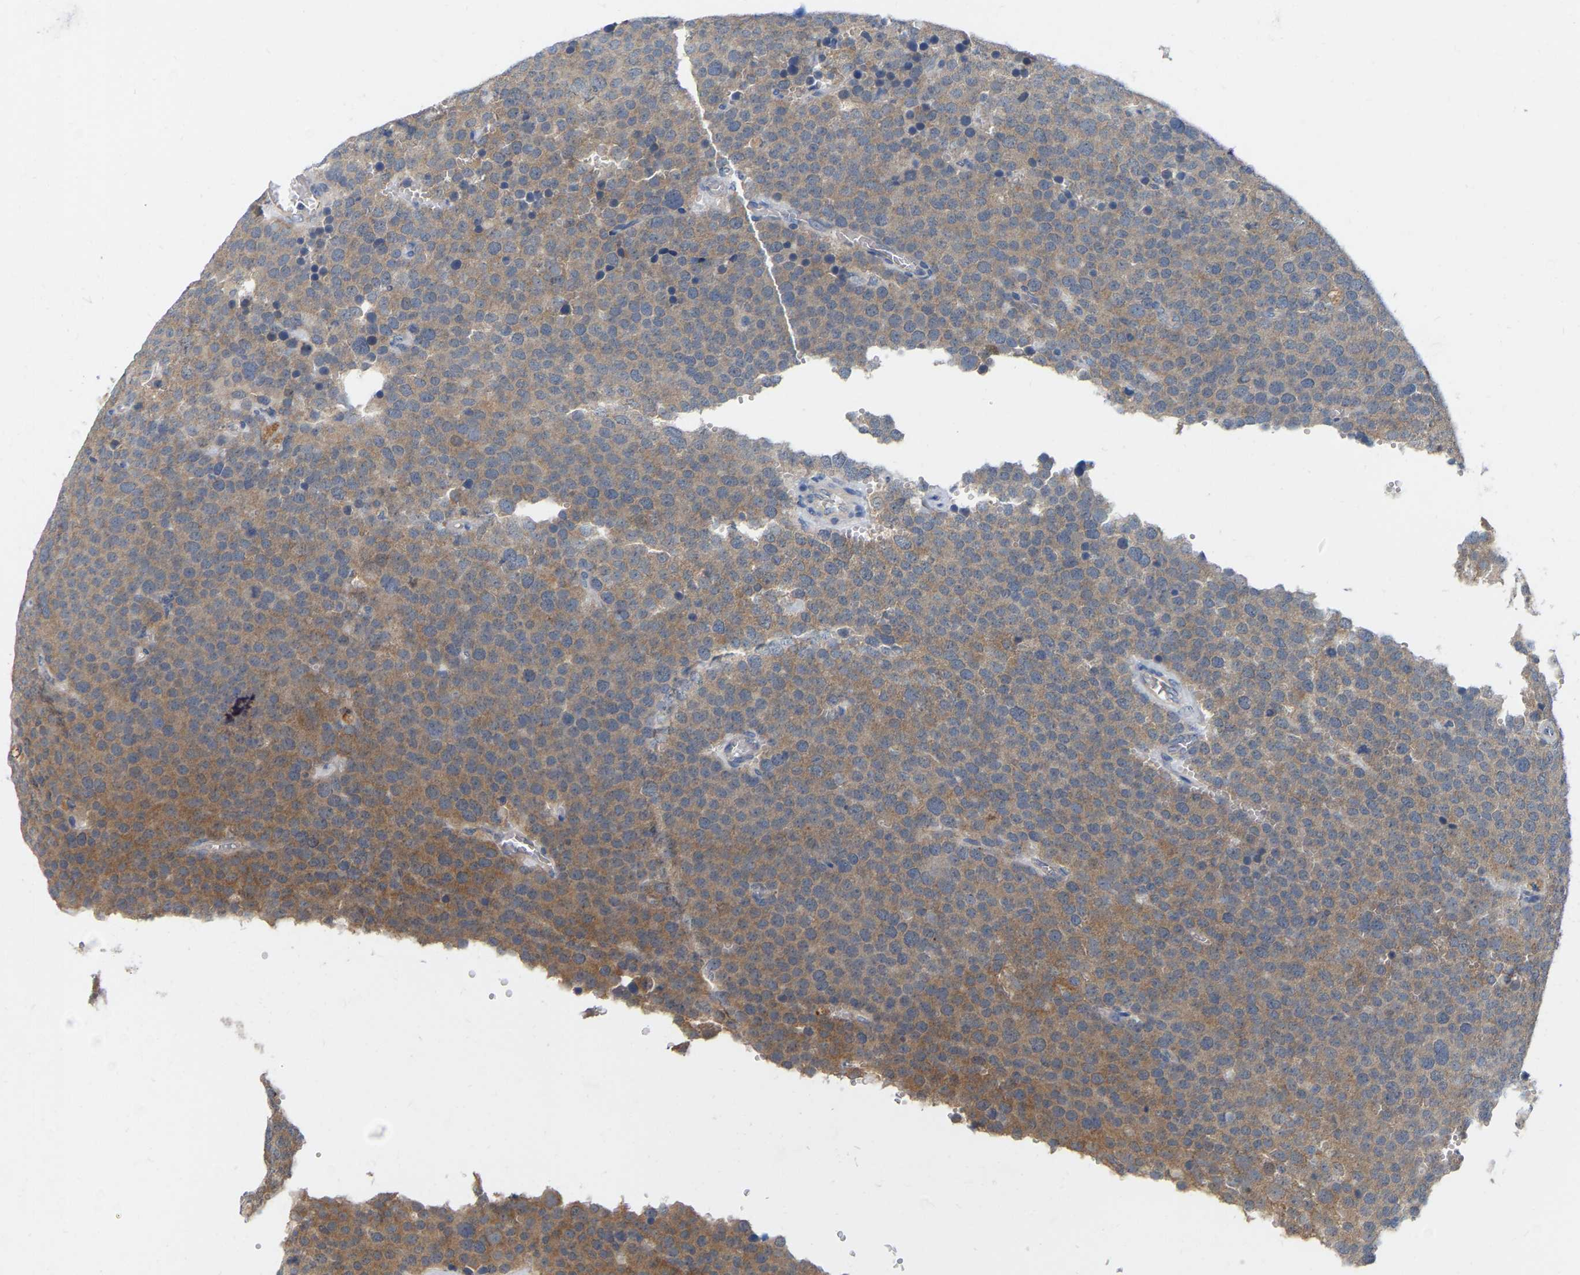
{"staining": {"intensity": "moderate", "quantity": "25%-75%", "location": "cytoplasmic/membranous"}, "tissue": "testis cancer", "cell_type": "Tumor cells", "image_type": "cancer", "snomed": [{"axis": "morphology", "description": "Normal tissue, NOS"}, {"axis": "morphology", "description": "Seminoma, NOS"}, {"axis": "topography", "description": "Testis"}], "caption": "Seminoma (testis) tissue reveals moderate cytoplasmic/membranous expression in approximately 25%-75% of tumor cells, visualized by immunohistochemistry.", "gene": "WIPI2", "patient": {"sex": "male", "age": 71}}